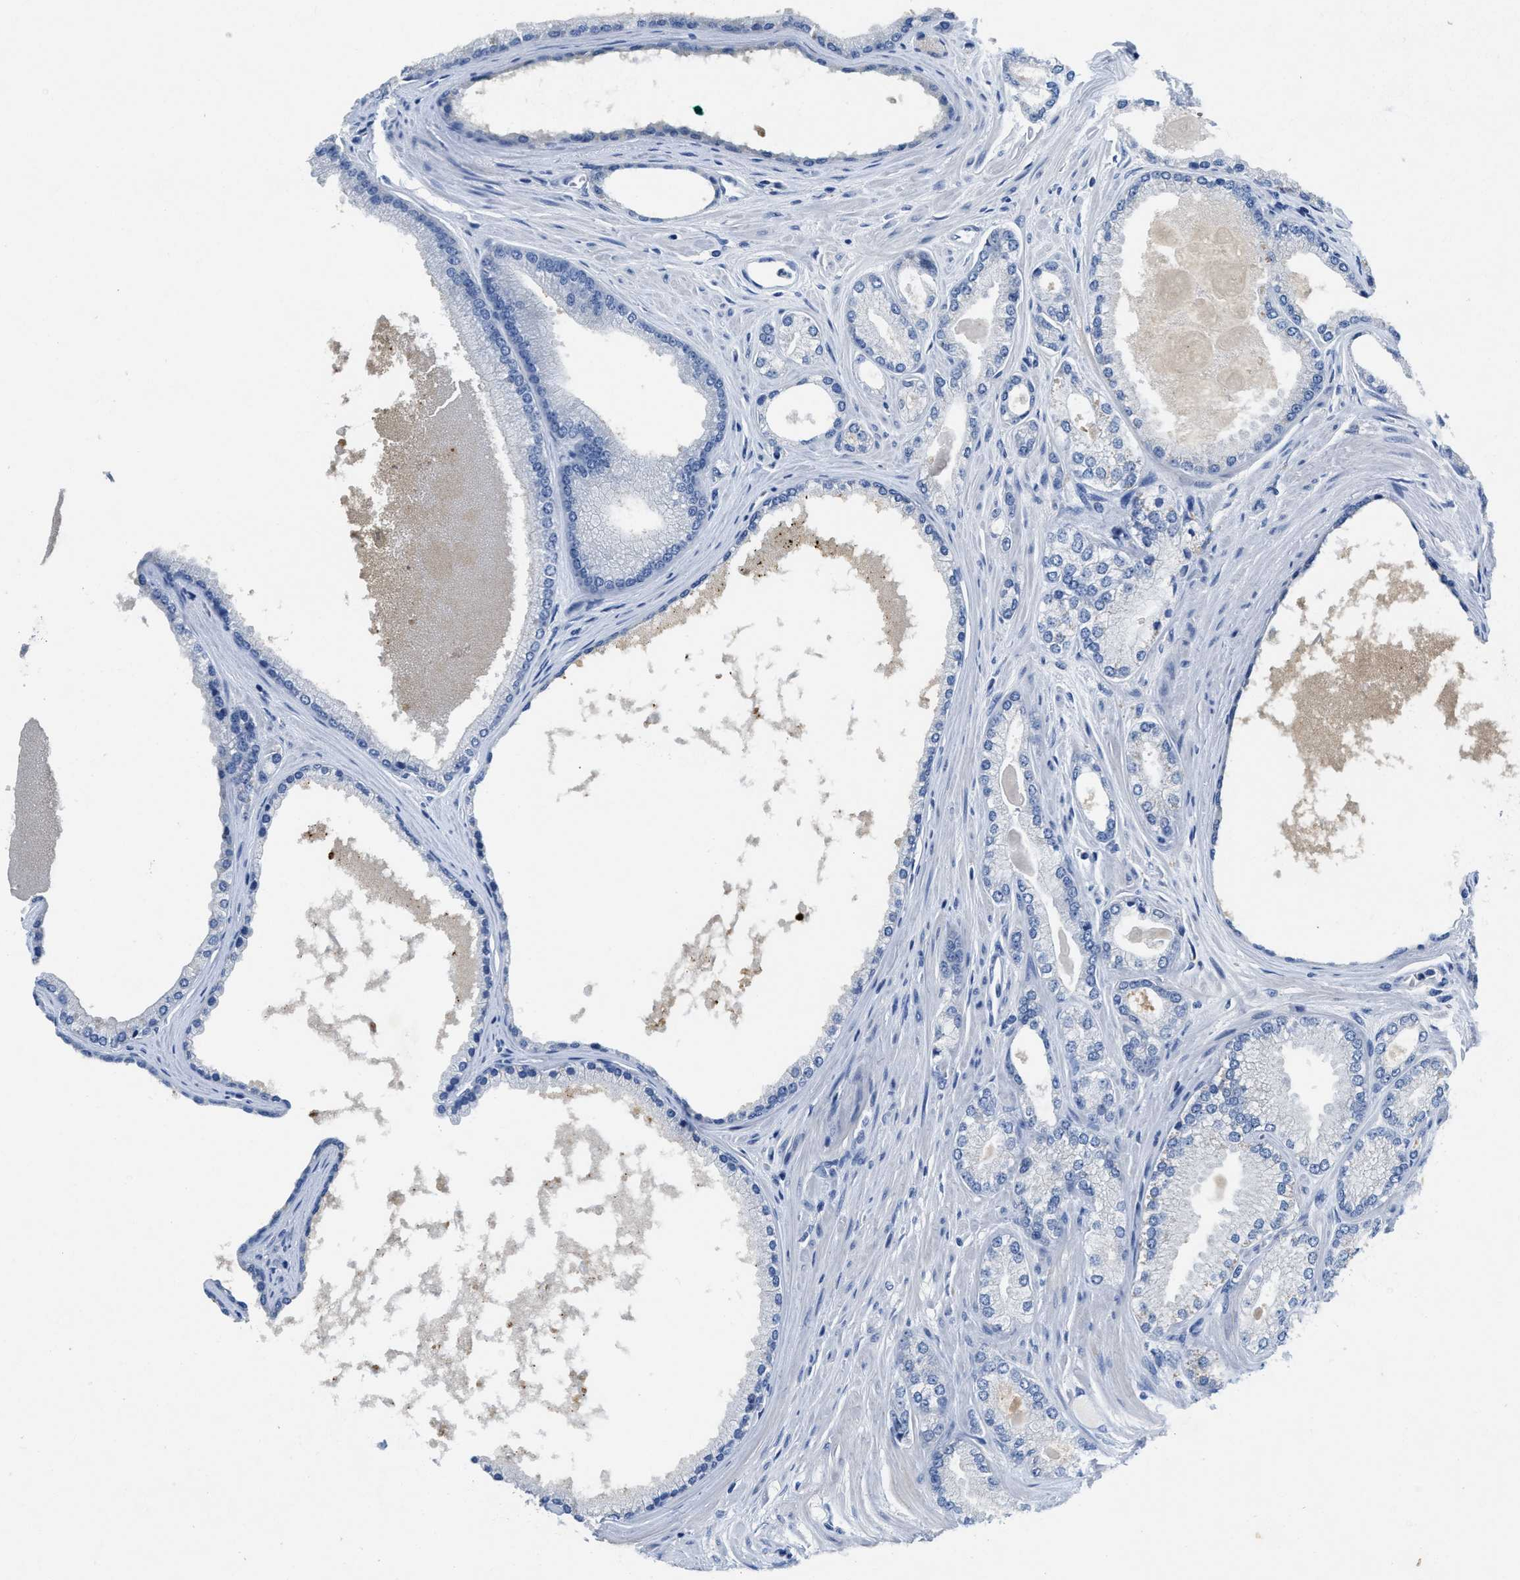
{"staining": {"intensity": "negative", "quantity": "none", "location": "none"}, "tissue": "prostate cancer", "cell_type": "Tumor cells", "image_type": "cancer", "snomed": [{"axis": "morphology", "description": "Adenocarcinoma, High grade"}, {"axis": "topography", "description": "Prostate"}], "caption": "Immunohistochemical staining of human prostate cancer (adenocarcinoma (high-grade)) demonstrates no significant staining in tumor cells.", "gene": "CNNM4", "patient": {"sex": "male", "age": 71}}